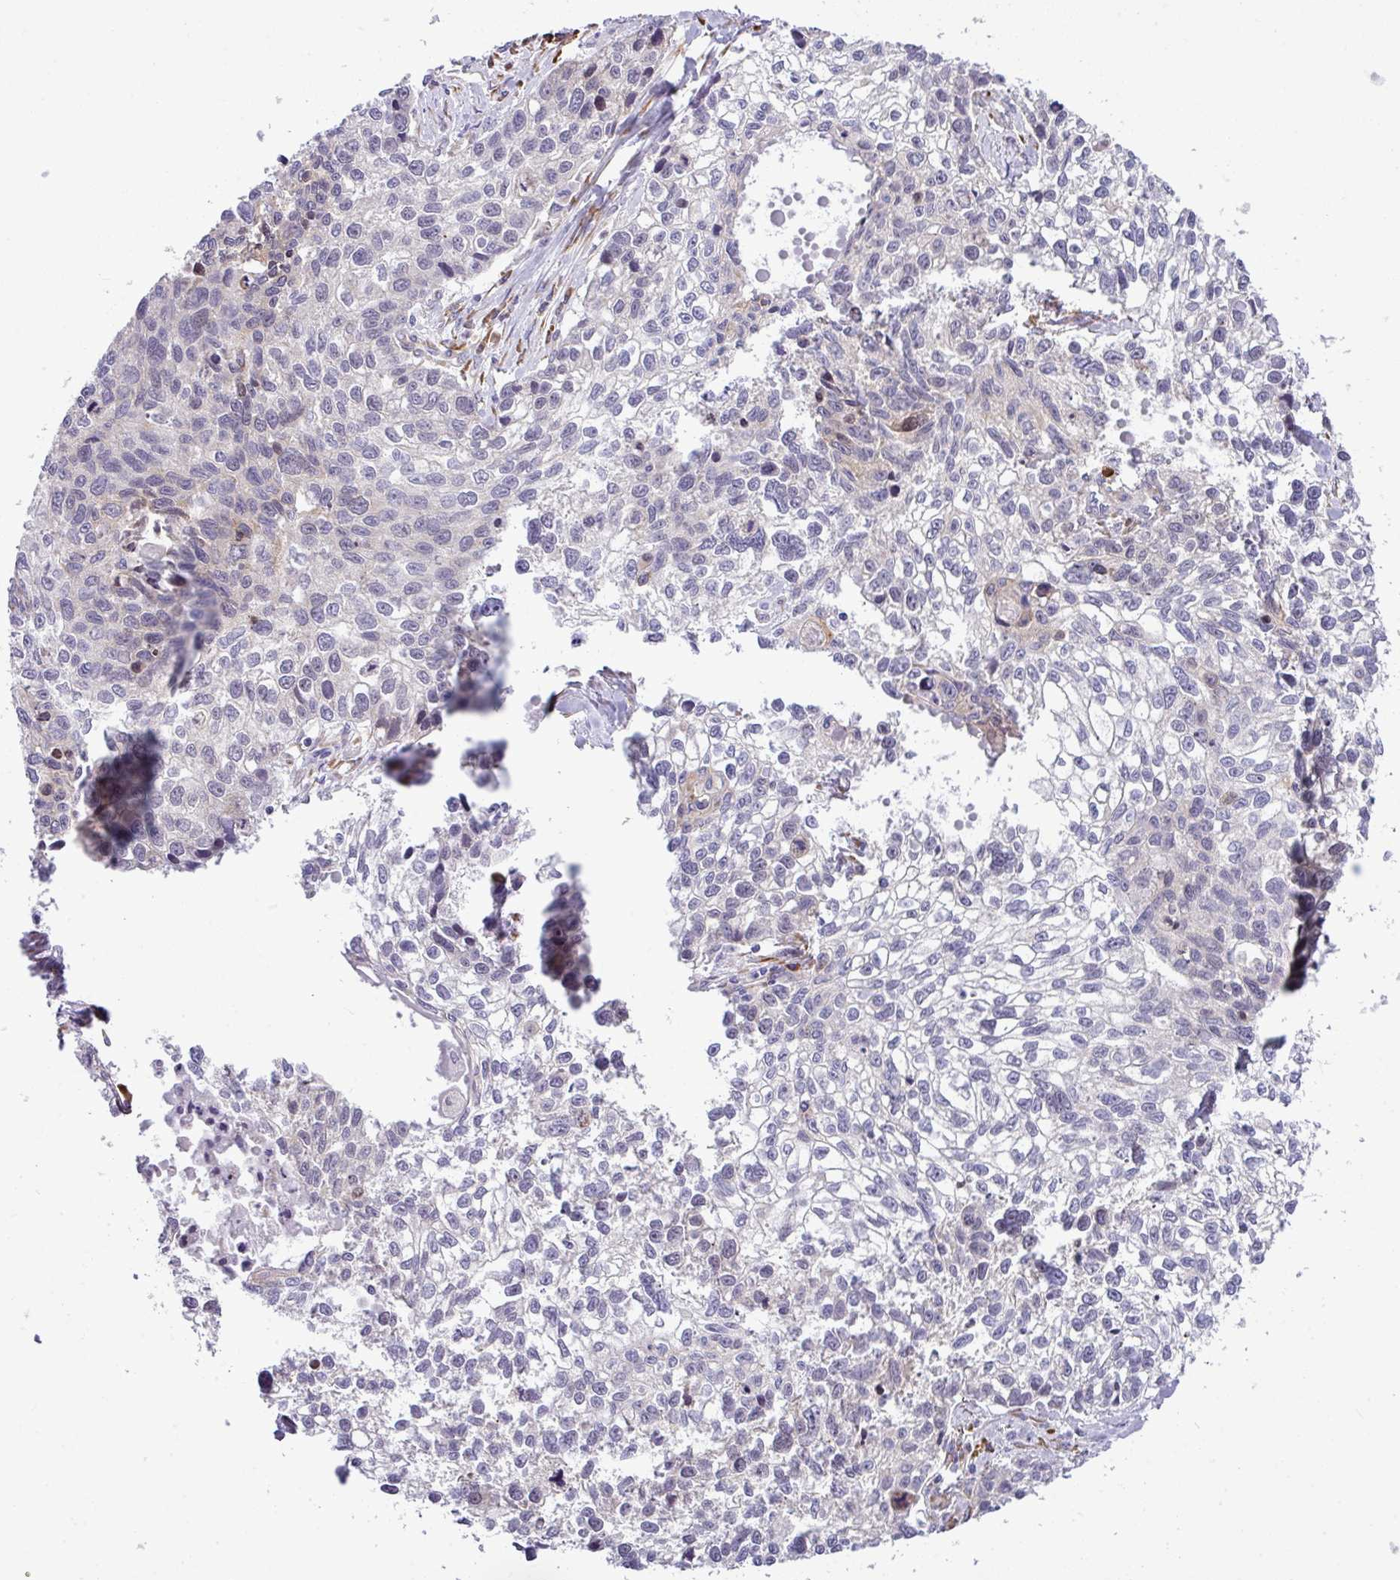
{"staining": {"intensity": "negative", "quantity": "none", "location": "none"}, "tissue": "lung cancer", "cell_type": "Tumor cells", "image_type": "cancer", "snomed": [{"axis": "morphology", "description": "Squamous cell carcinoma, NOS"}, {"axis": "topography", "description": "Lung"}], "caption": "Protein analysis of lung cancer demonstrates no significant expression in tumor cells. (Immunohistochemistry, brightfield microscopy, high magnification).", "gene": "CFAP97", "patient": {"sex": "male", "age": 74}}